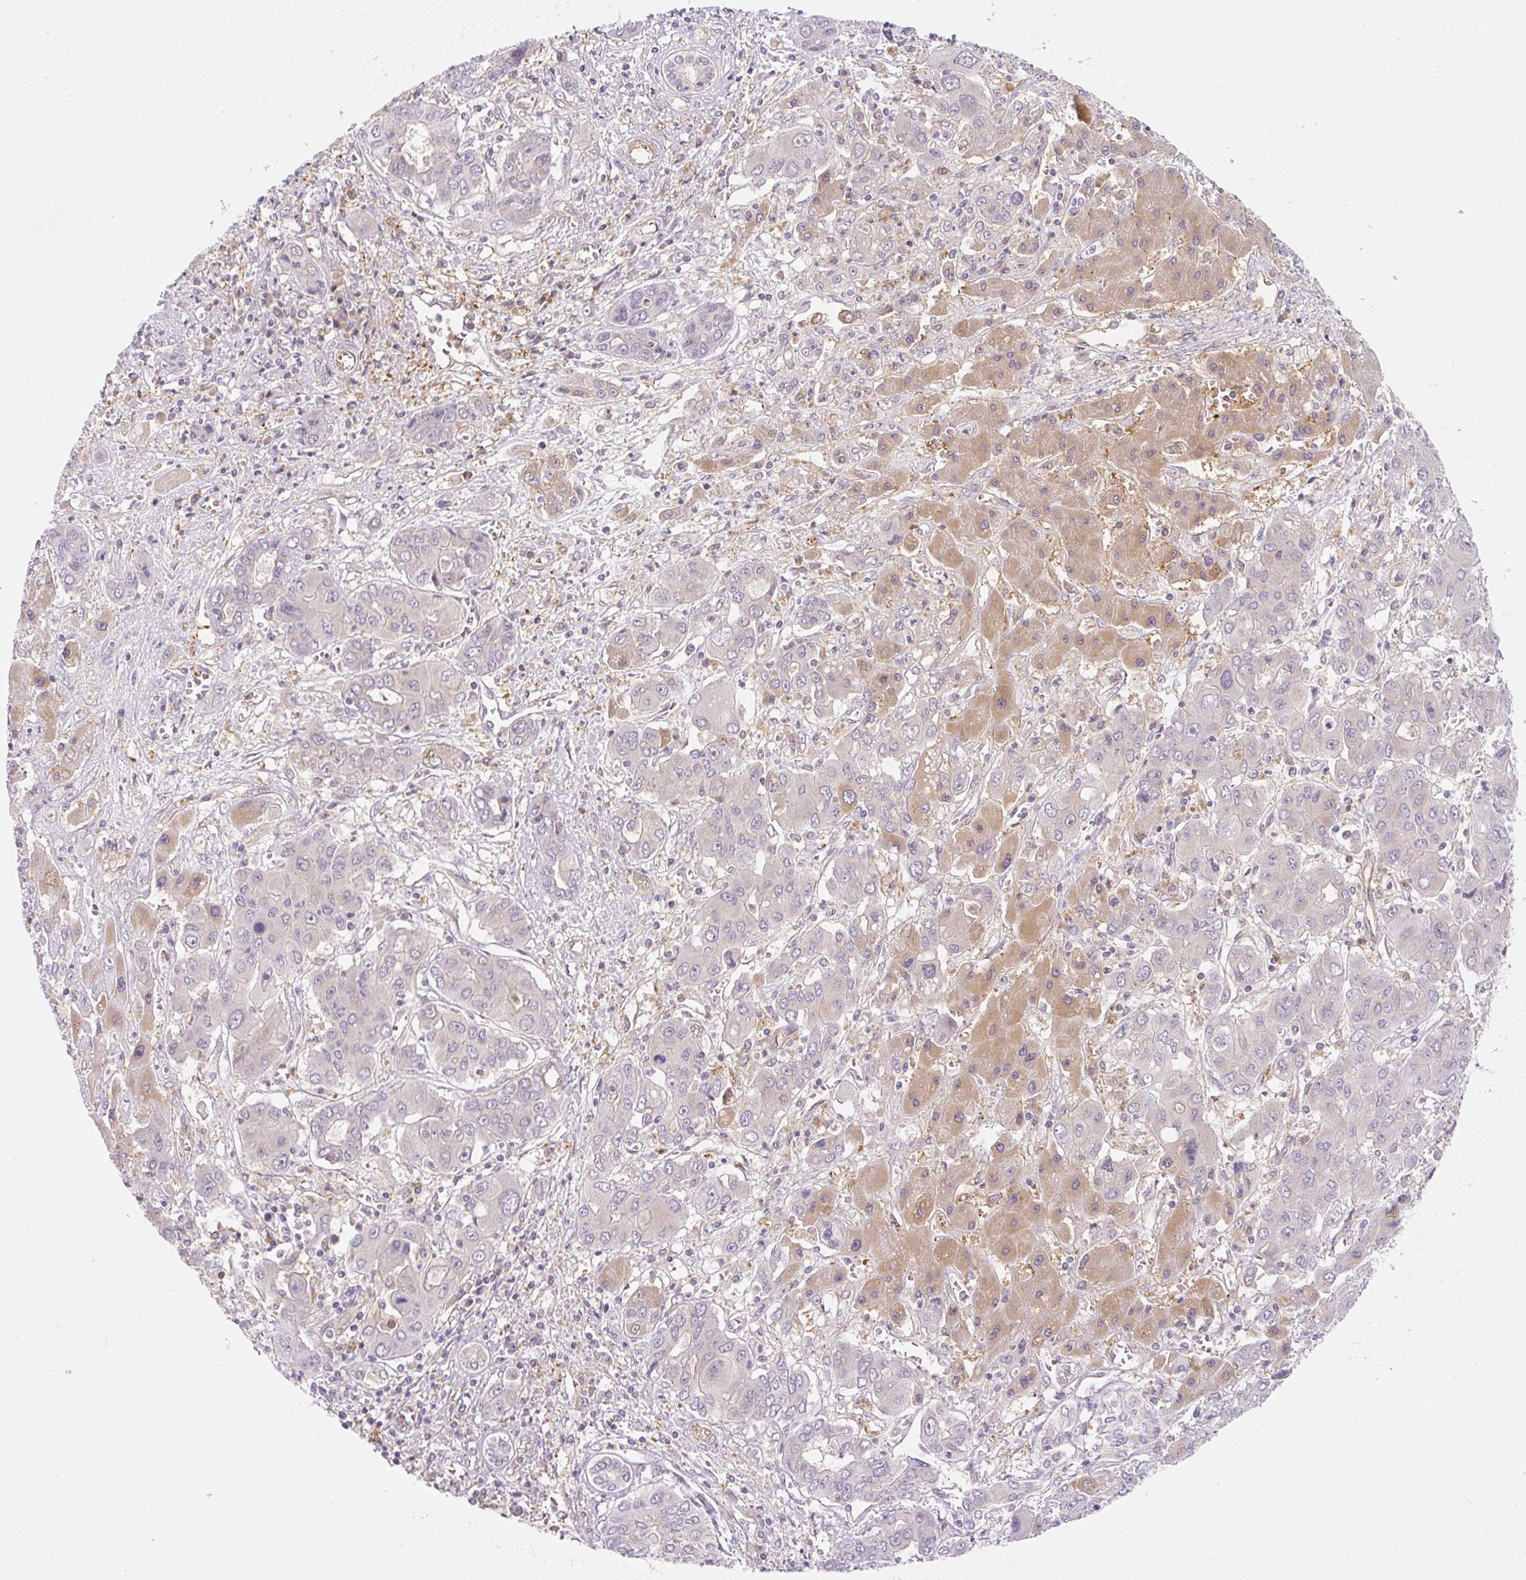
{"staining": {"intensity": "negative", "quantity": "none", "location": "none"}, "tissue": "liver cancer", "cell_type": "Tumor cells", "image_type": "cancer", "snomed": [{"axis": "morphology", "description": "Cholangiocarcinoma"}, {"axis": "topography", "description": "Liver"}], "caption": "Liver cancer (cholangiocarcinoma) stained for a protein using immunohistochemistry (IHC) exhibits no positivity tumor cells.", "gene": "OMA1", "patient": {"sex": "male", "age": 67}}